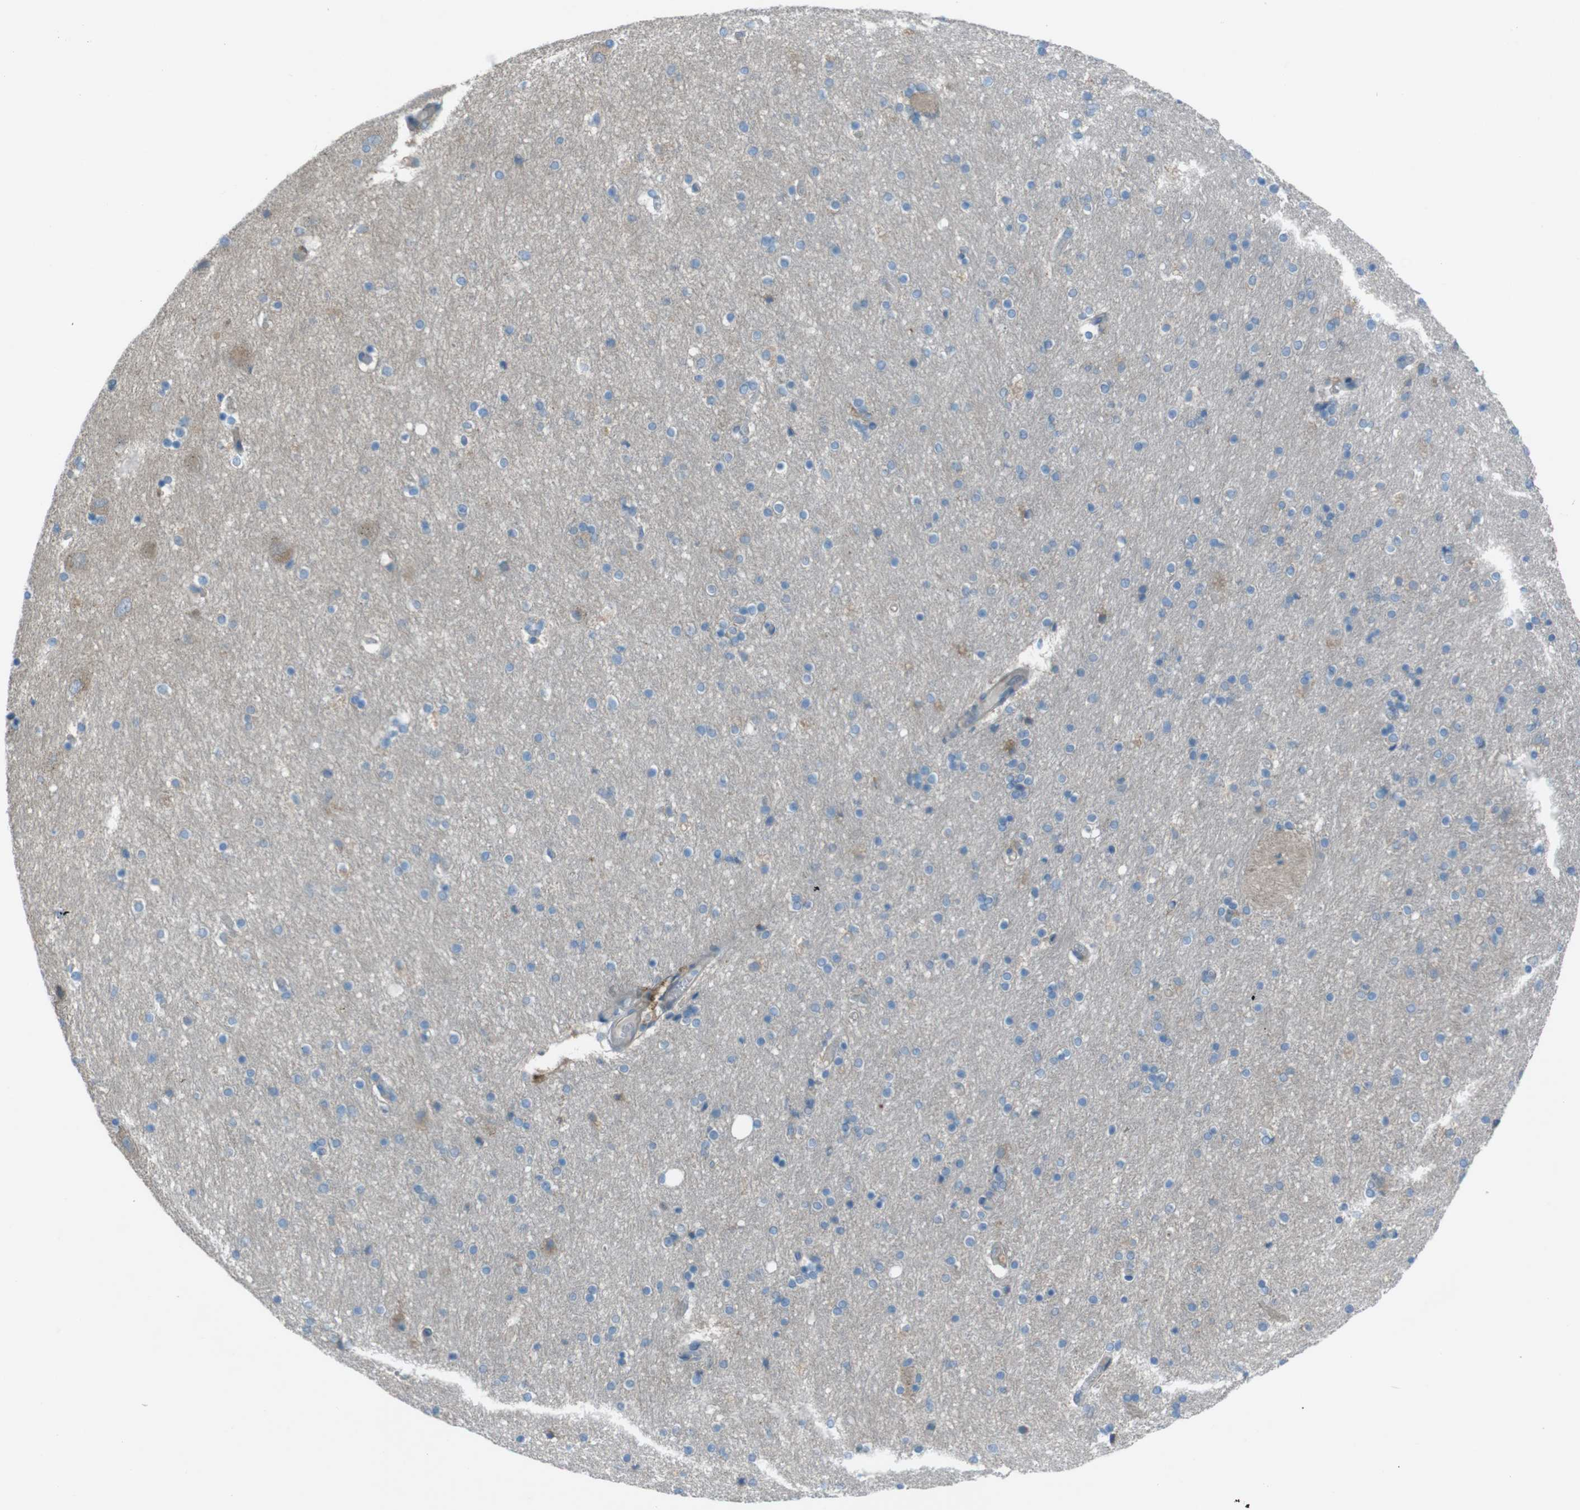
{"staining": {"intensity": "negative", "quantity": "none", "location": "none"}, "tissue": "hippocampus", "cell_type": "Glial cells", "image_type": "normal", "snomed": [{"axis": "morphology", "description": "Normal tissue, NOS"}, {"axis": "topography", "description": "Hippocampus"}], "caption": "Immunohistochemistry (IHC) histopathology image of unremarkable hippocampus stained for a protein (brown), which displays no expression in glial cells.", "gene": "TMEM41B", "patient": {"sex": "female", "age": 54}}